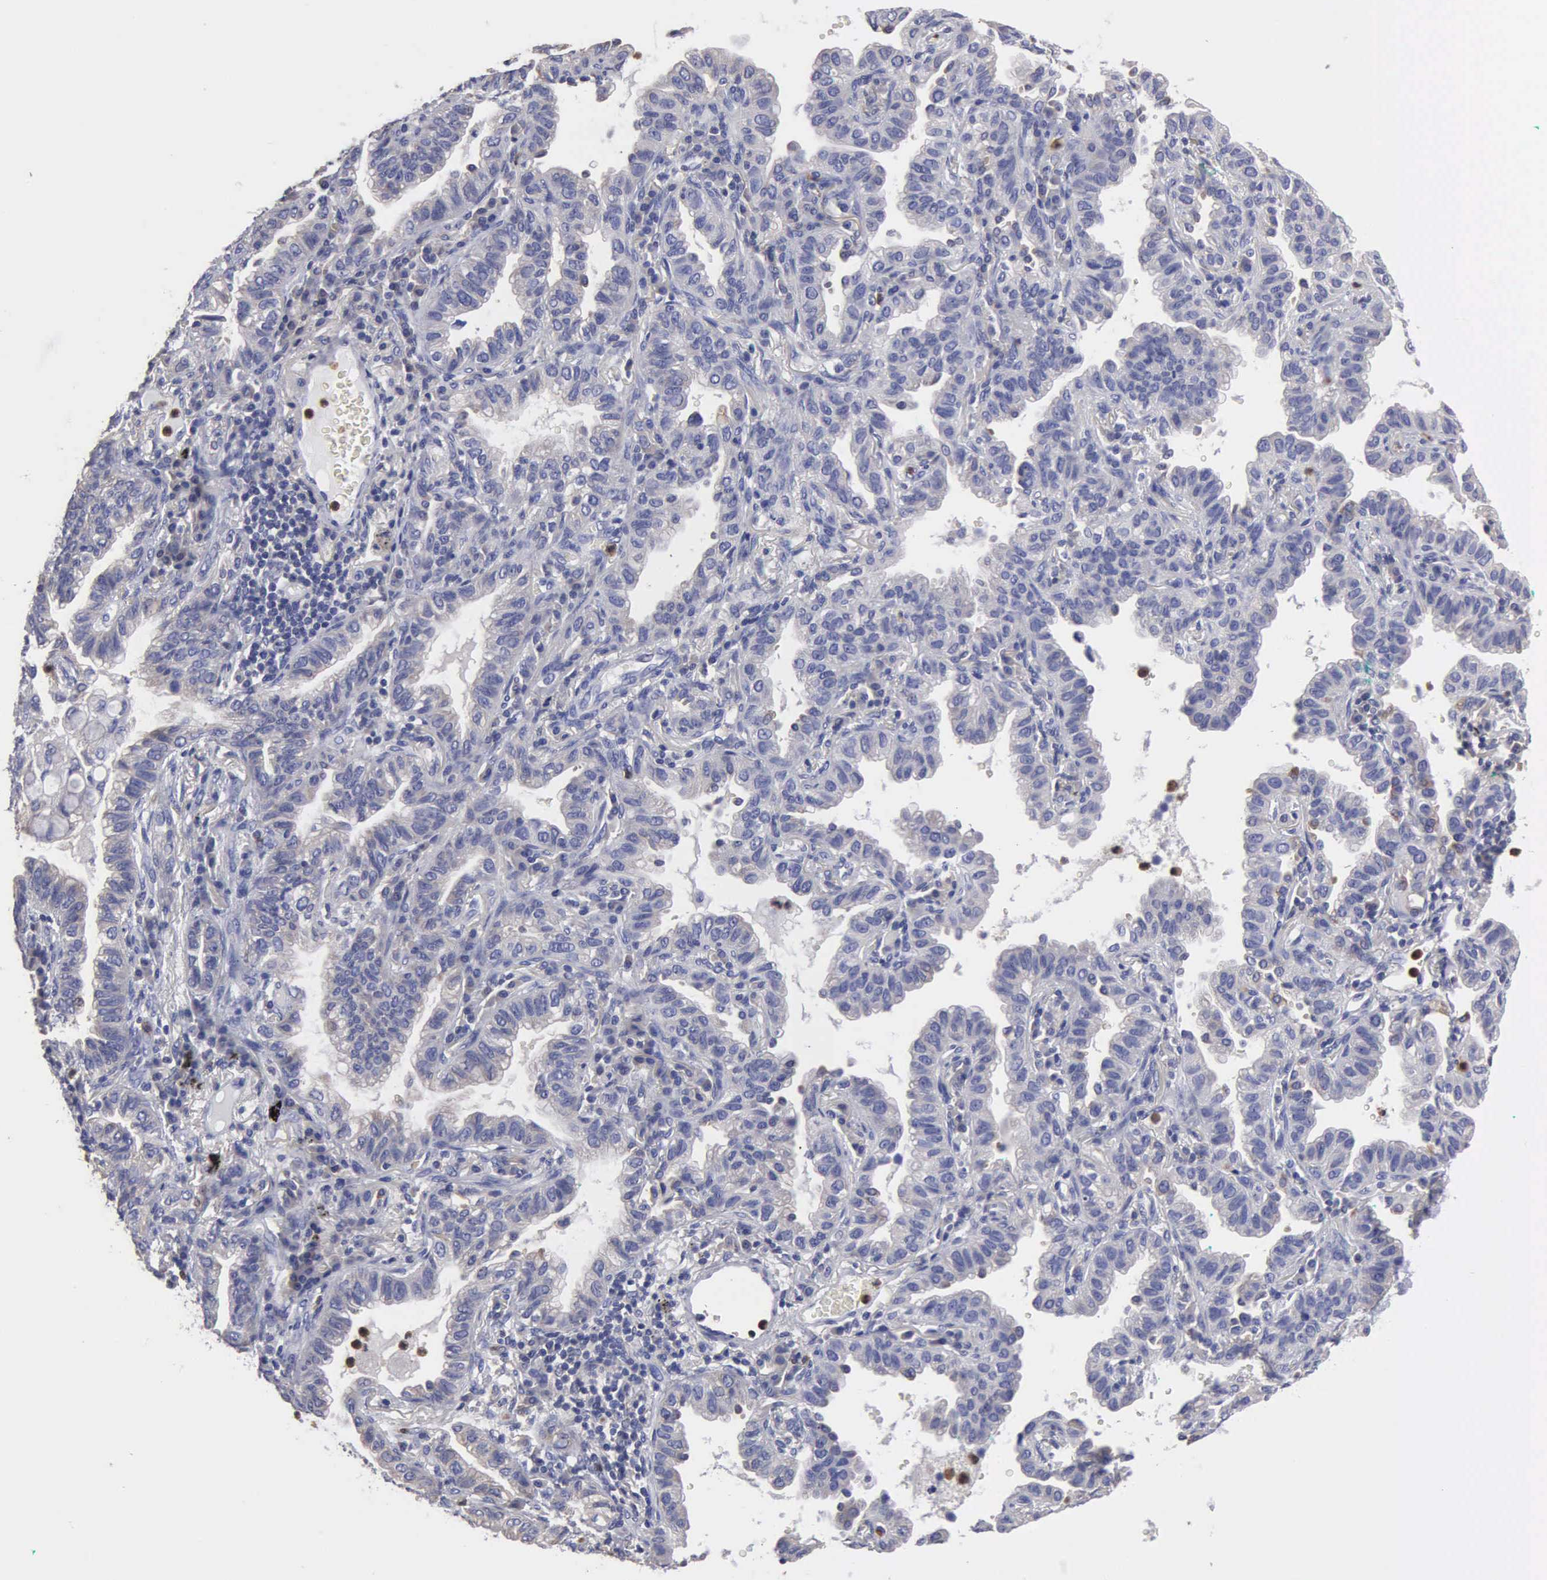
{"staining": {"intensity": "negative", "quantity": "none", "location": "none"}, "tissue": "lung cancer", "cell_type": "Tumor cells", "image_type": "cancer", "snomed": [{"axis": "morphology", "description": "Adenocarcinoma, NOS"}, {"axis": "topography", "description": "Lung"}], "caption": "Immunohistochemical staining of lung cancer (adenocarcinoma) demonstrates no significant staining in tumor cells. (Stains: DAB (3,3'-diaminobenzidine) immunohistochemistry (IHC) with hematoxylin counter stain, Microscopy: brightfield microscopy at high magnification).", "gene": "G6PD", "patient": {"sex": "female", "age": 50}}